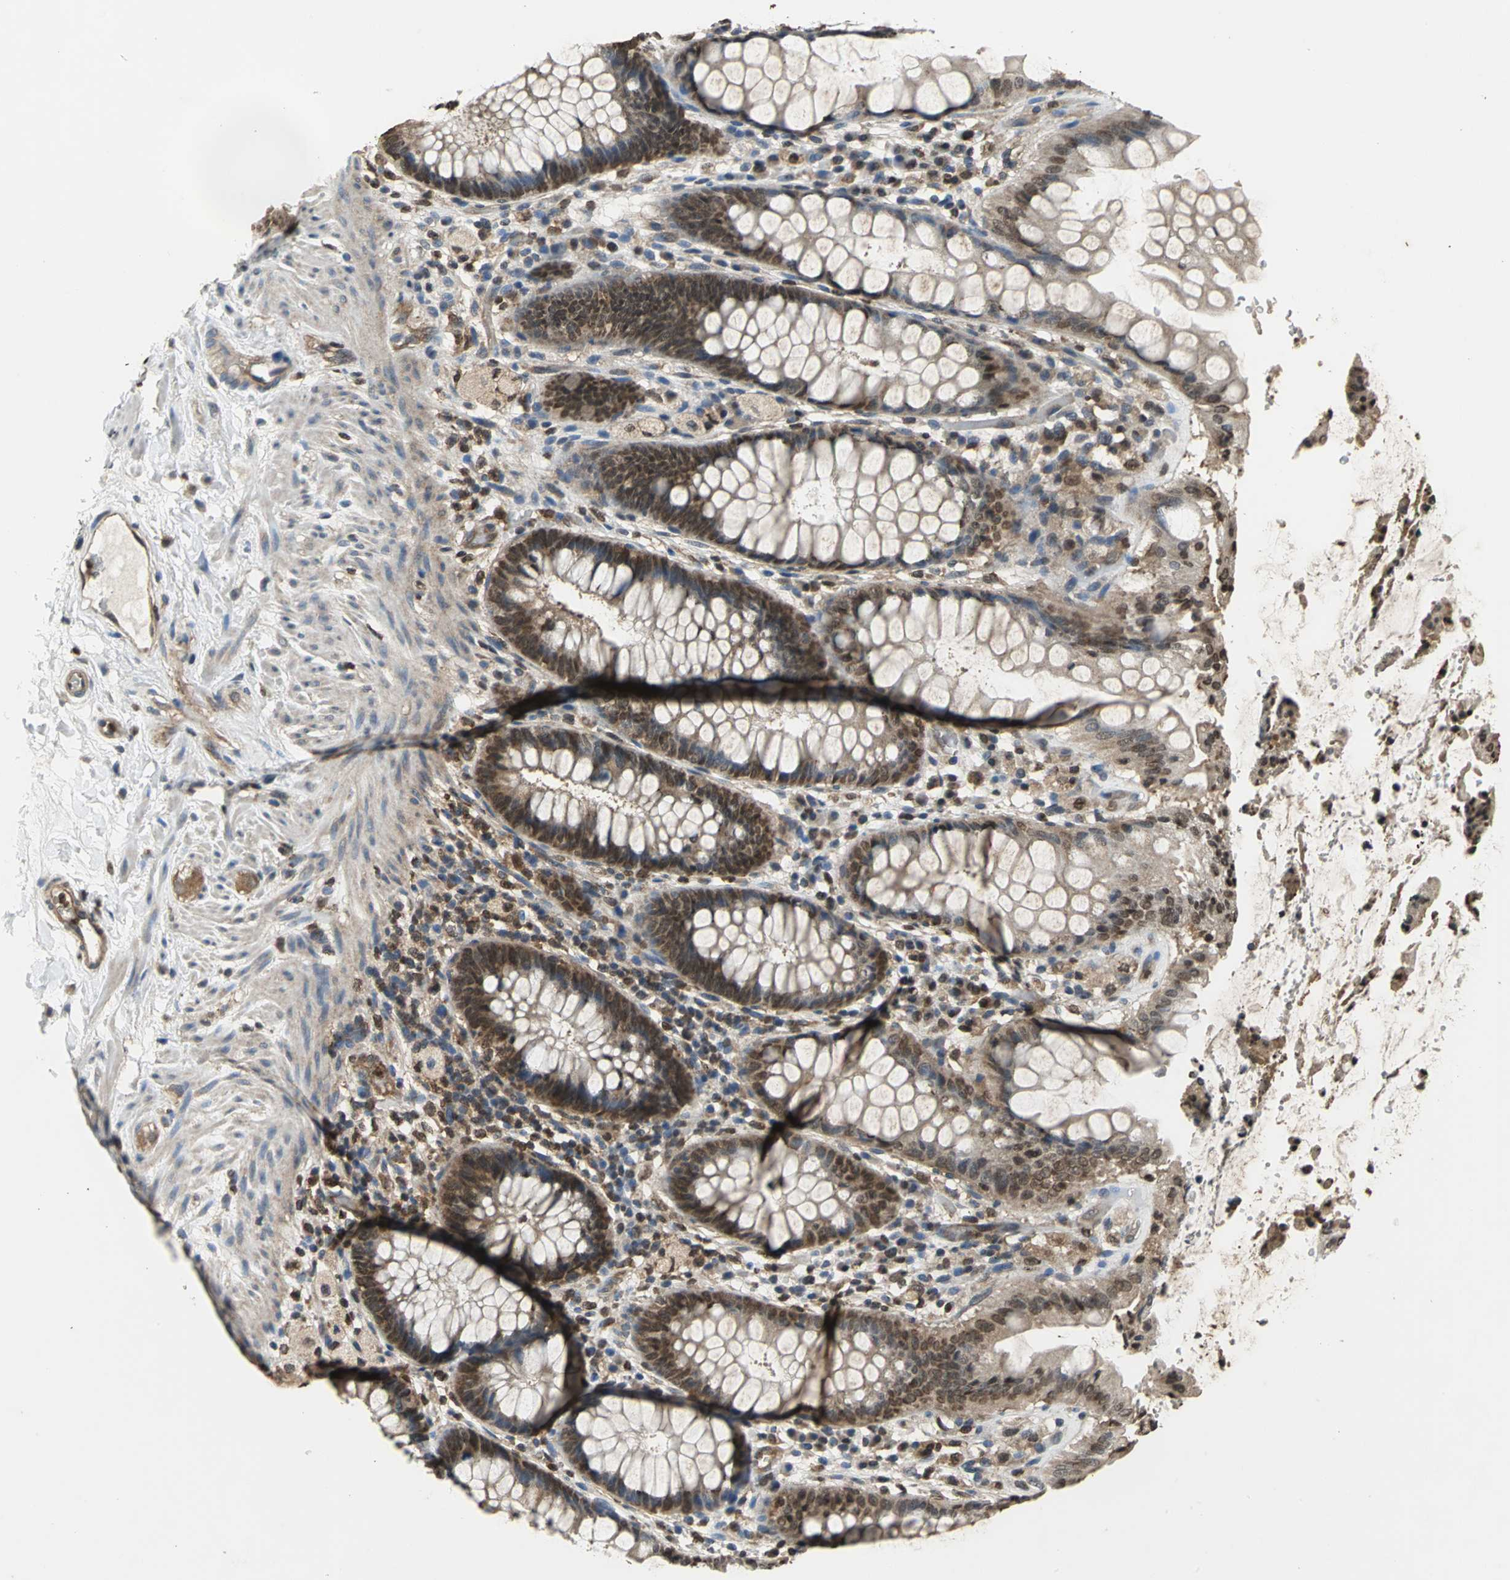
{"staining": {"intensity": "strong", "quantity": ">75%", "location": "cytoplasmic/membranous,nuclear"}, "tissue": "rectum", "cell_type": "Glandular cells", "image_type": "normal", "snomed": [{"axis": "morphology", "description": "Normal tissue, NOS"}, {"axis": "topography", "description": "Rectum"}], "caption": "The image shows immunohistochemical staining of benign rectum. There is strong cytoplasmic/membranous,nuclear expression is appreciated in about >75% of glandular cells. (brown staining indicates protein expression, while blue staining denotes nuclei).", "gene": "AHR", "patient": {"sex": "female", "age": 46}}